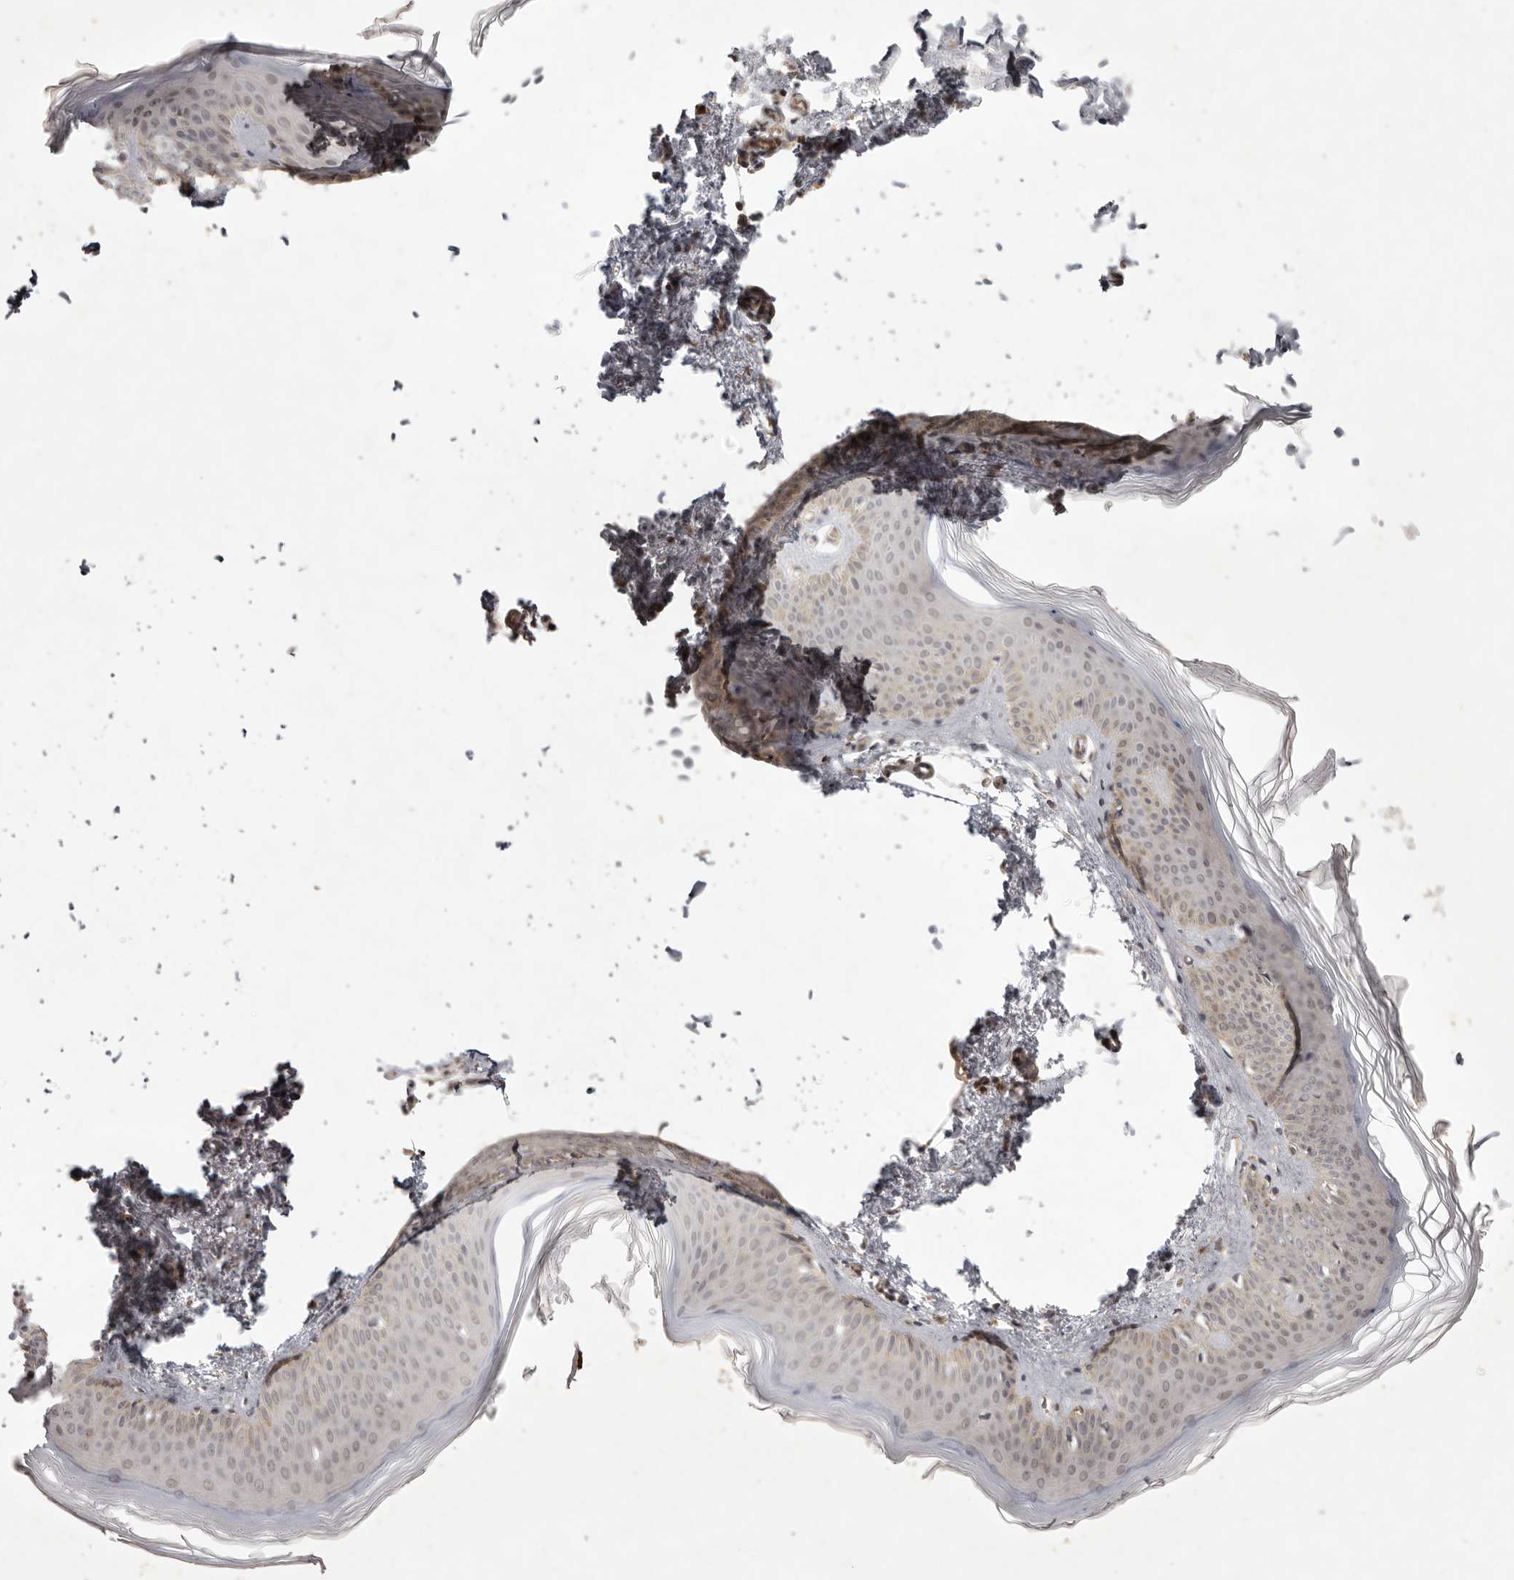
{"staining": {"intensity": "weak", "quantity": ">75%", "location": "cytoplasmic/membranous"}, "tissue": "skin", "cell_type": "Fibroblasts", "image_type": "normal", "snomed": [{"axis": "morphology", "description": "Normal tissue, NOS"}, {"axis": "topography", "description": "Skin"}], "caption": "IHC image of normal human skin stained for a protein (brown), which shows low levels of weak cytoplasmic/membranous positivity in approximately >75% of fibroblasts.", "gene": "BUD31", "patient": {"sex": "female", "age": 27}}